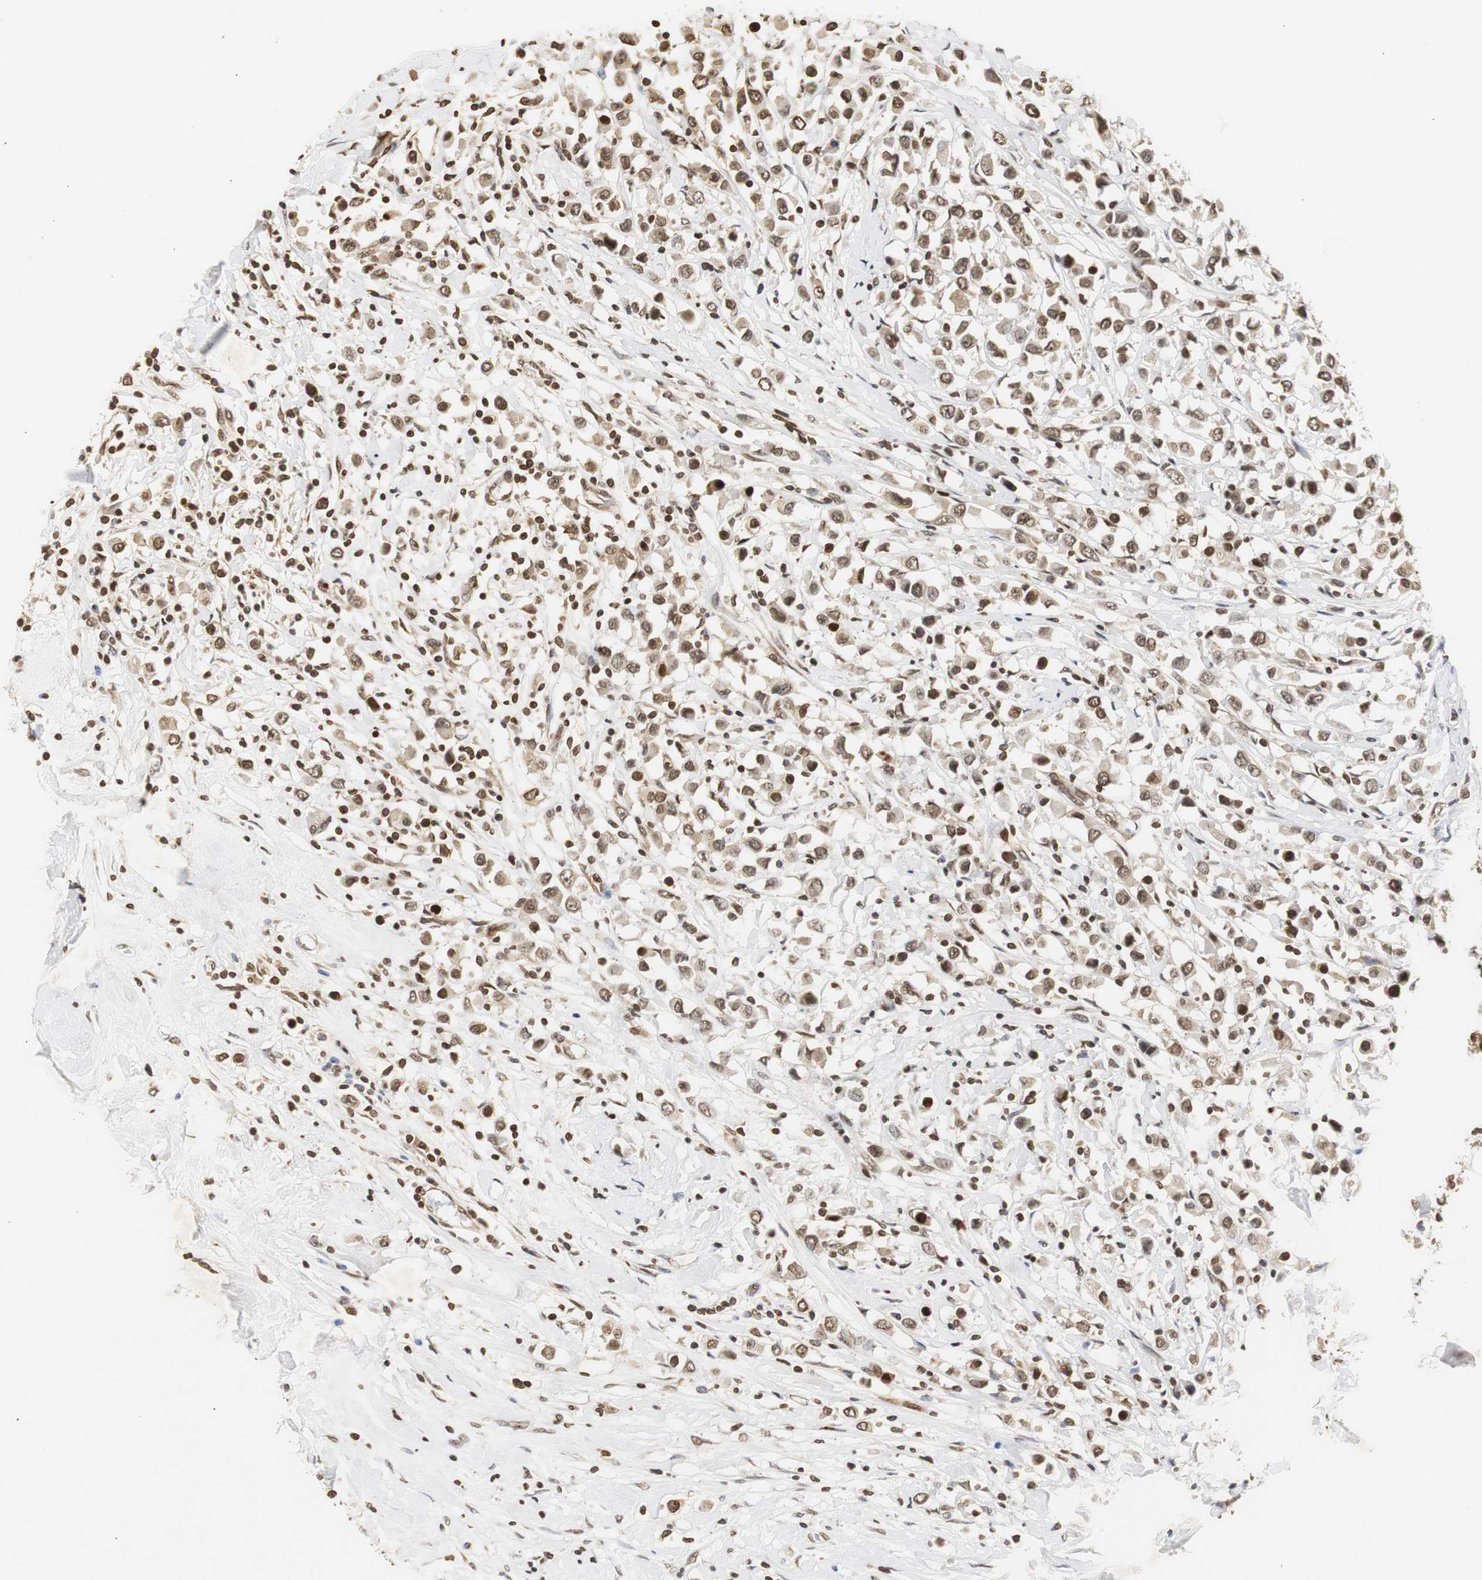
{"staining": {"intensity": "moderate", "quantity": ">75%", "location": "cytoplasmic/membranous,nuclear"}, "tissue": "breast cancer", "cell_type": "Tumor cells", "image_type": "cancer", "snomed": [{"axis": "morphology", "description": "Duct carcinoma"}, {"axis": "topography", "description": "Breast"}], "caption": "The photomicrograph demonstrates a brown stain indicating the presence of a protein in the cytoplasmic/membranous and nuclear of tumor cells in breast cancer.", "gene": "ZFC3H1", "patient": {"sex": "female", "age": 61}}